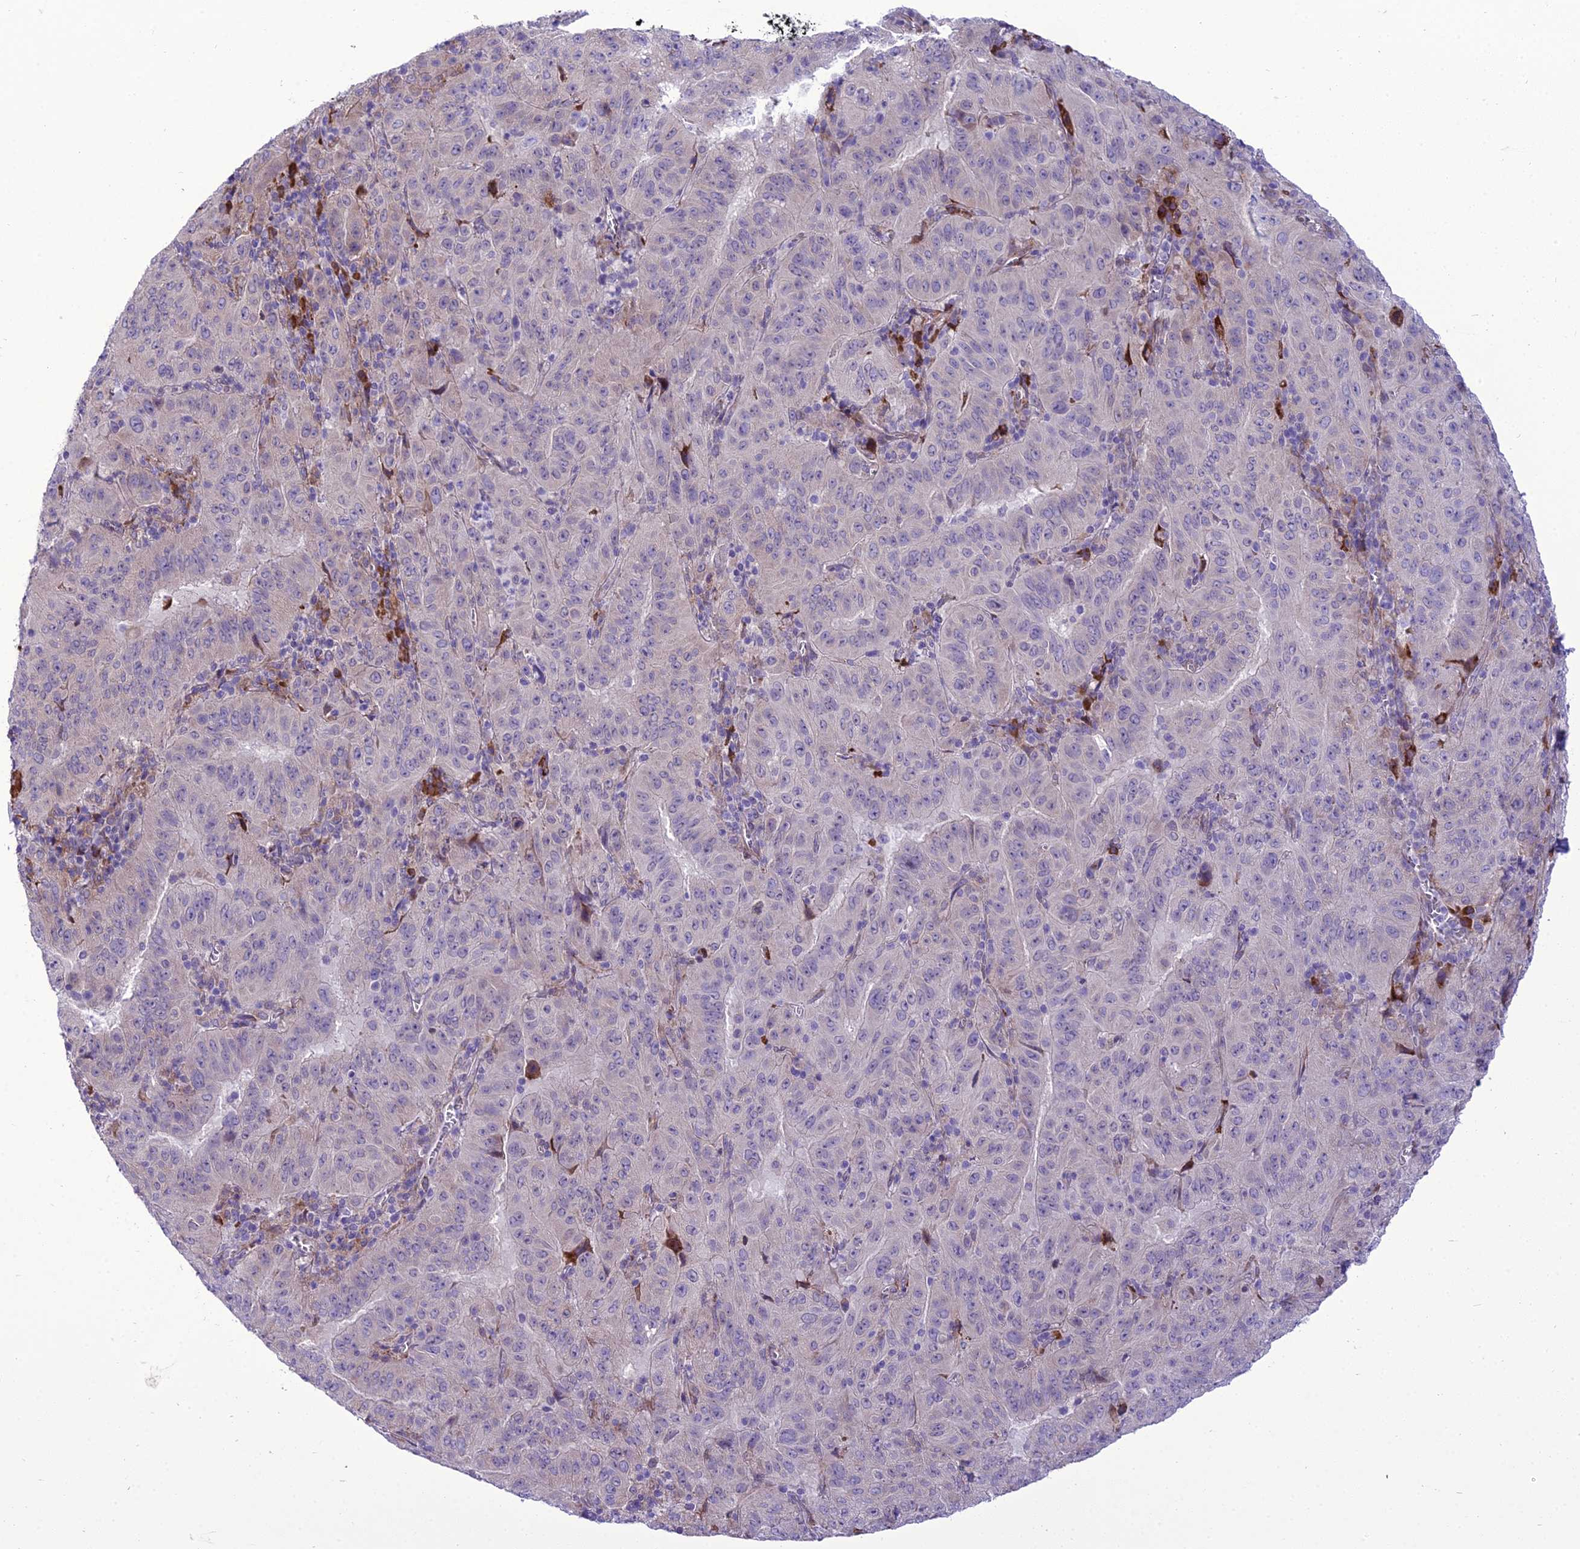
{"staining": {"intensity": "negative", "quantity": "none", "location": "none"}, "tissue": "pancreatic cancer", "cell_type": "Tumor cells", "image_type": "cancer", "snomed": [{"axis": "morphology", "description": "Adenocarcinoma, NOS"}, {"axis": "topography", "description": "Pancreas"}], "caption": "The photomicrograph displays no staining of tumor cells in pancreatic adenocarcinoma.", "gene": "NEURL2", "patient": {"sex": "male", "age": 63}}